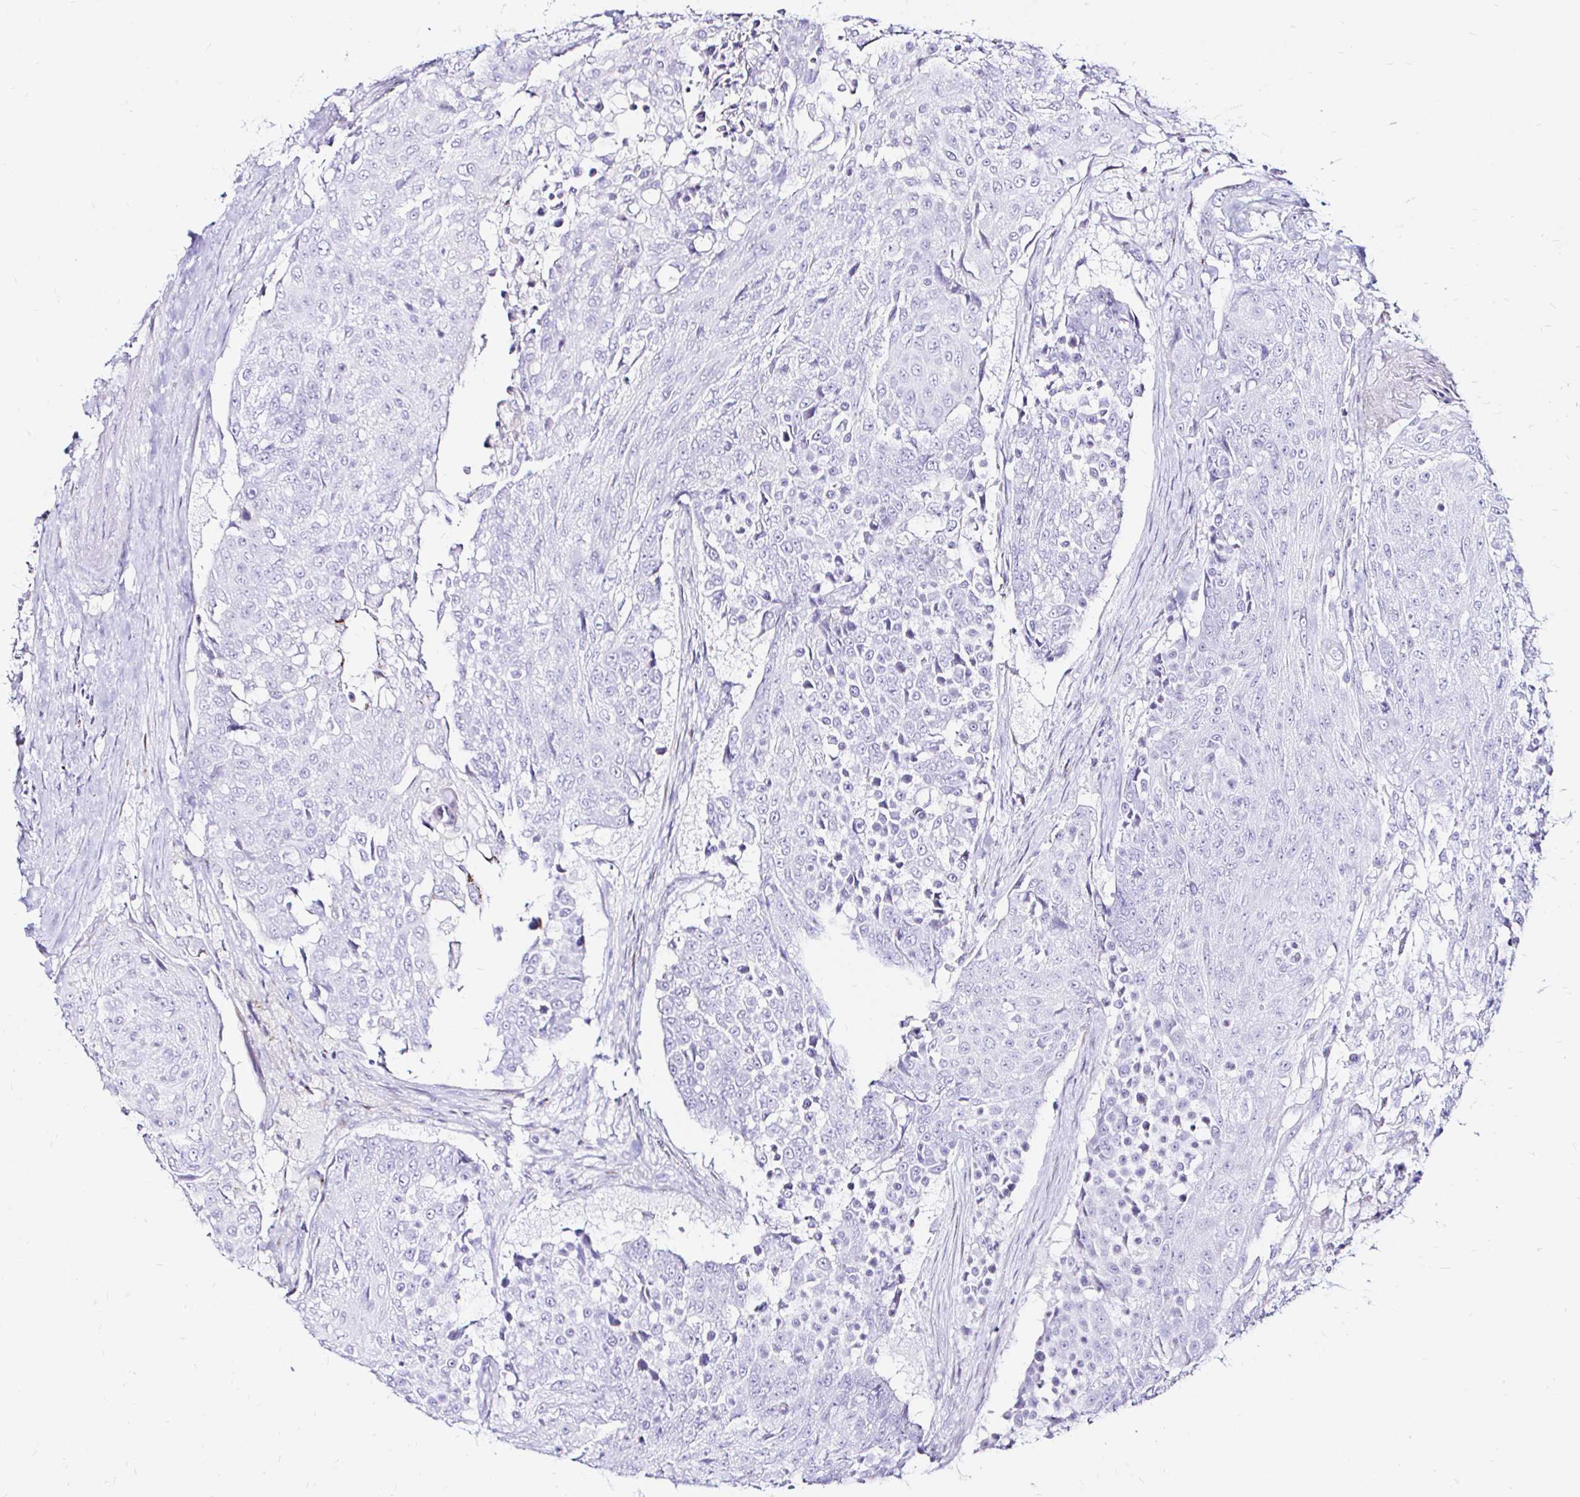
{"staining": {"intensity": "negative", "quantity": "none", "location": "none"}, "tissue": "urothelial cancer", "cell_type": "Tumor cells", "image_type": "cancer", "snomed": [{"axis": "morphology", "description": "Urothelial carcinoma, High grade"}, {"axis": "topography", "description": "Urinary bladder"}], "caption": "Immunohistochemistry (IHC) image of neoplastic tissue: human high-grade urothelial carcinoma stained with DAB (3,3'-diaminobenzidine) reveals no significant protein staining in tumor cells. The staining was performed using DAB to visualize the protein expression in brown, while the nuclei were stained in blue with hematoxylin (Magnification: 20x).", "gene": "ZNF432", "patient": {"sex": "female", "age": 63}}